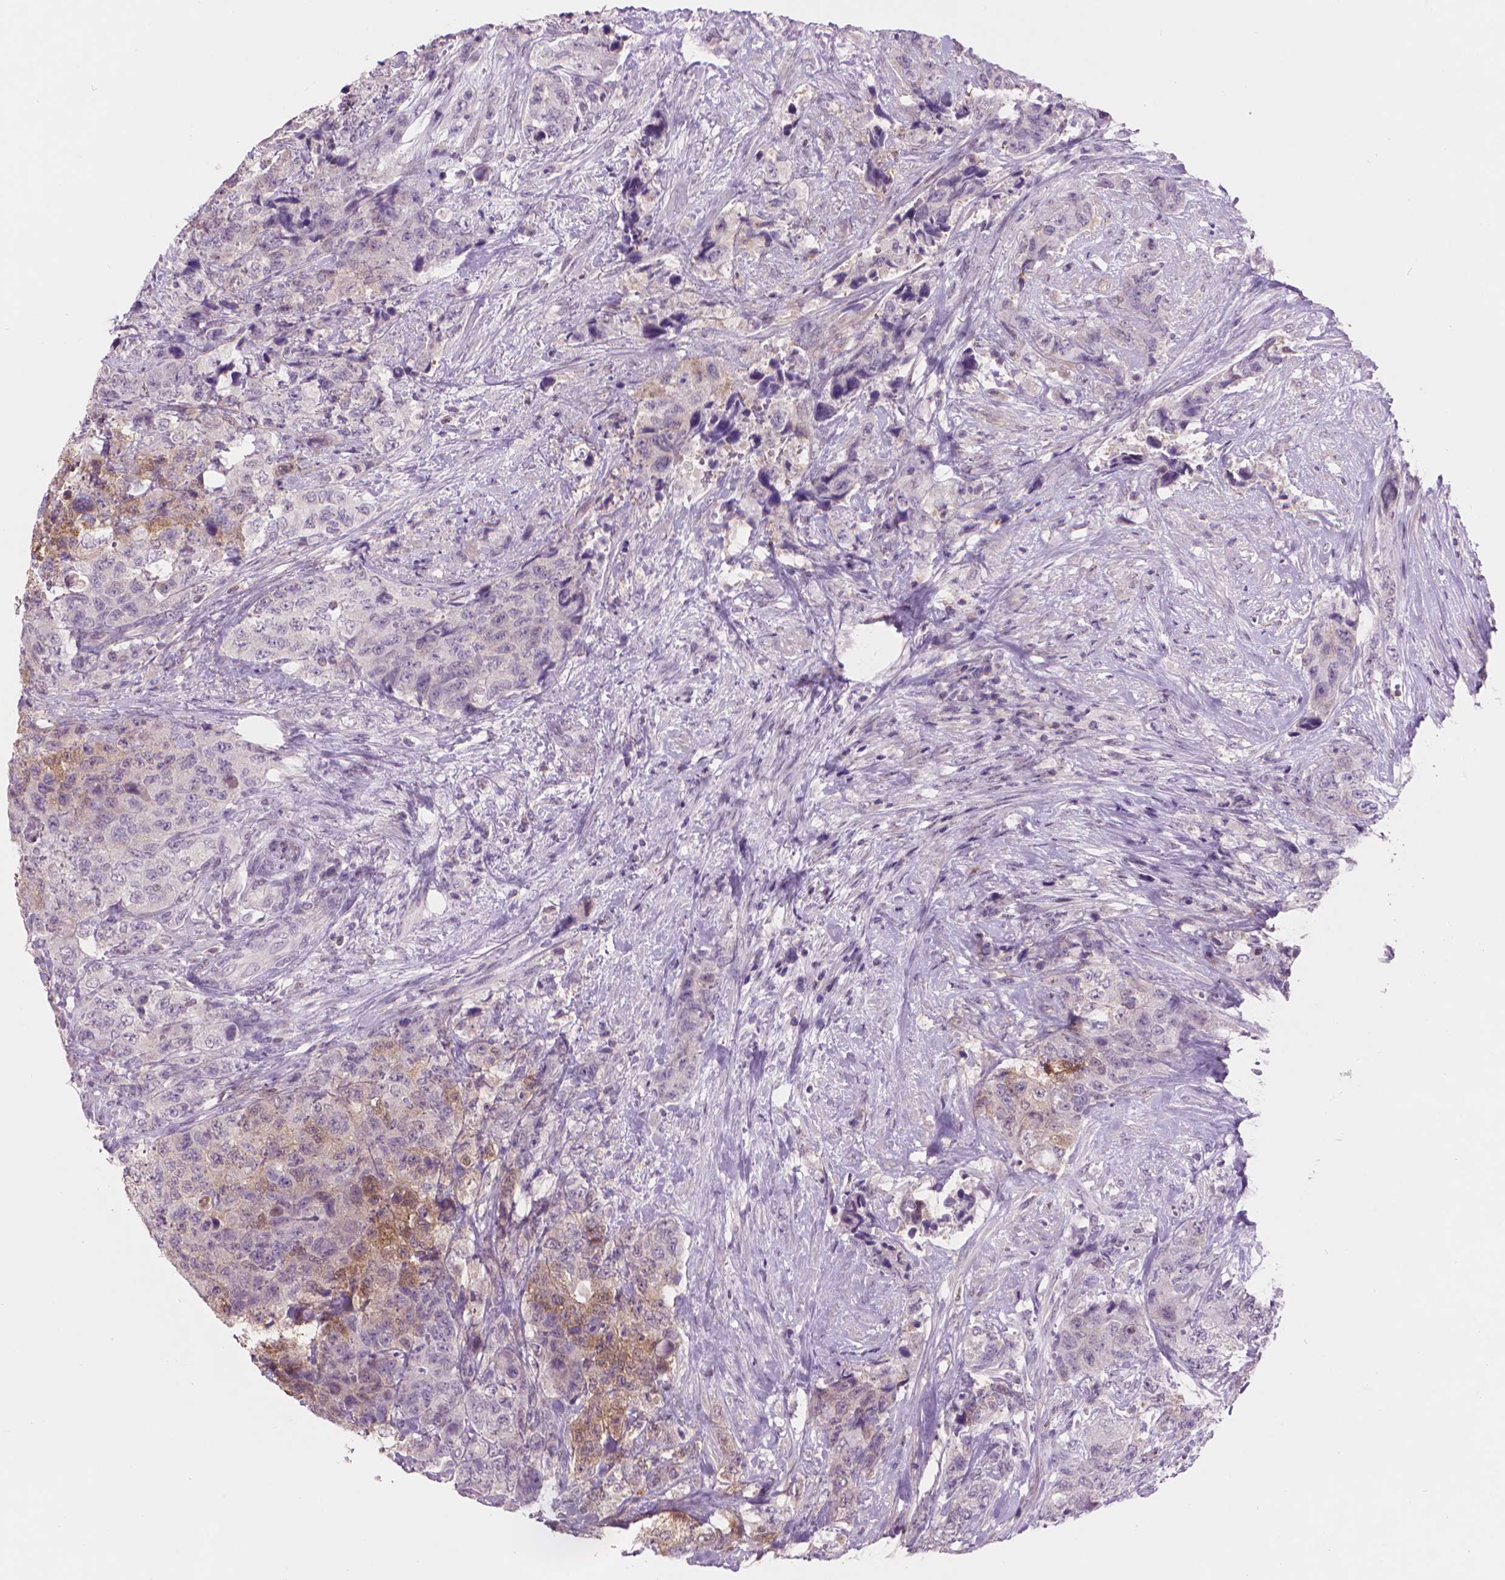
{"staining": {"intensity": "moderate", "quantity": "<25%", "location": "cytoplasmic/membranous"}, "tissue": "urothelial cancer", "cell_type": "Tumor cells", "image_type": "cancer", "snomed": [{"axis": "morphology", "description": "Urothelial carcinoma, High grade"}, {"axis": "topography", "description": "Urinary bladder"}], "caption": "Brown immunohistochemical staining in human urothelial cancer exhibits moderate cytoplasmic/membranous expression in about <25% of tumor cells.", "gene": "ENO2", "patient": {"sex": "female", "age": 78}}